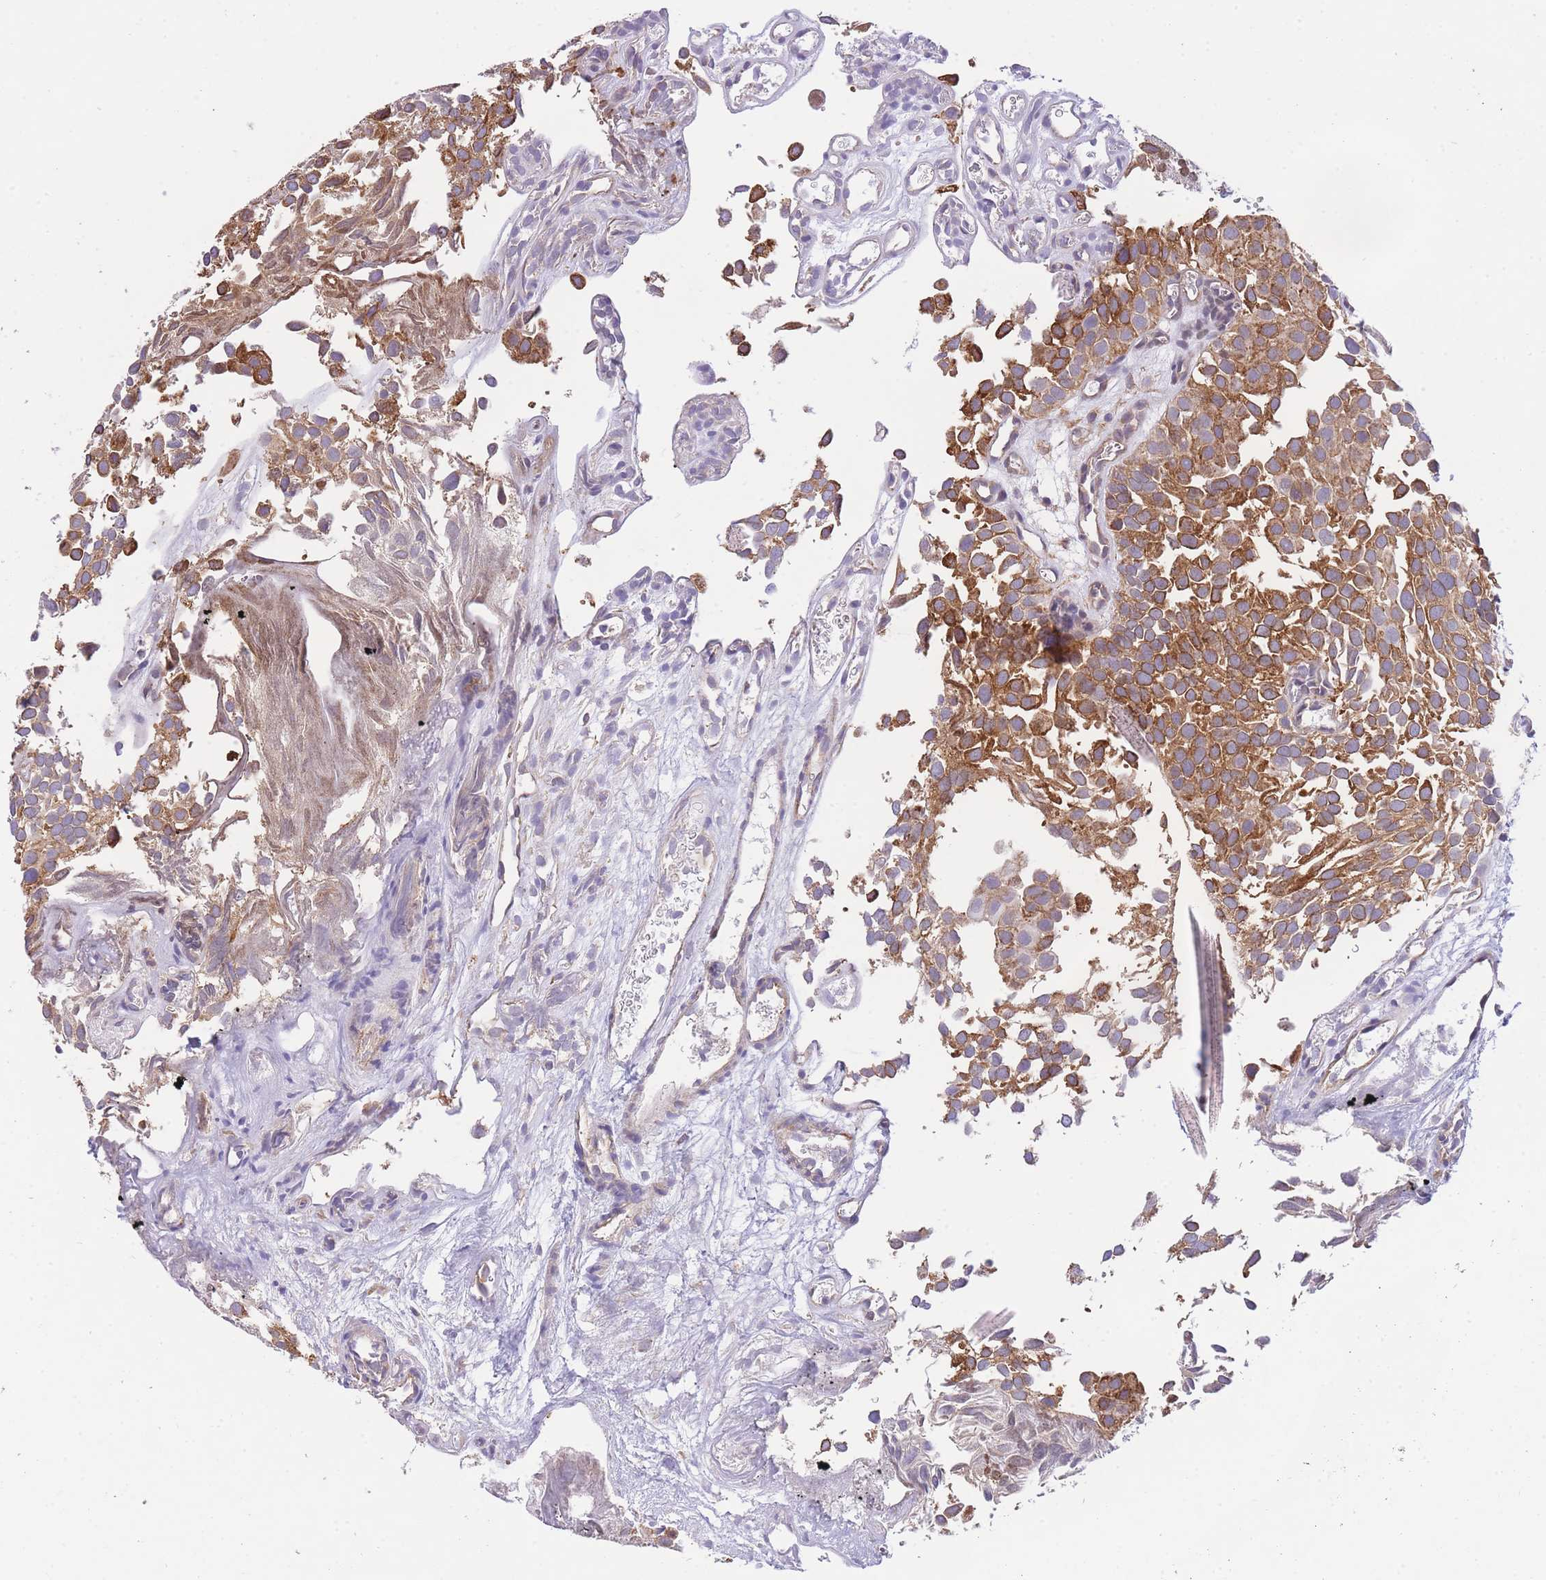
{"staining": {"intensity": "strong", "quantity": ">75%", "location": "cytoplasmic/membranous"}, "tissue": "urothelial cancer", "cell_type": "Tumor cells", "image_type": "cancer", "snomed": [{"axis": "morphology", "description": "Urothelial carcinoma, Low grade"}, {"axis": "topography", "description": "Urinary bladder"}], "caption": "A histopathology image of urothelial cancer stained for a protein demonstrates strong cytoplasmic/membranous brown staining in tumor cells.", "gene": "CTBP1", "patient": {"sex": "male", "age": 88}}